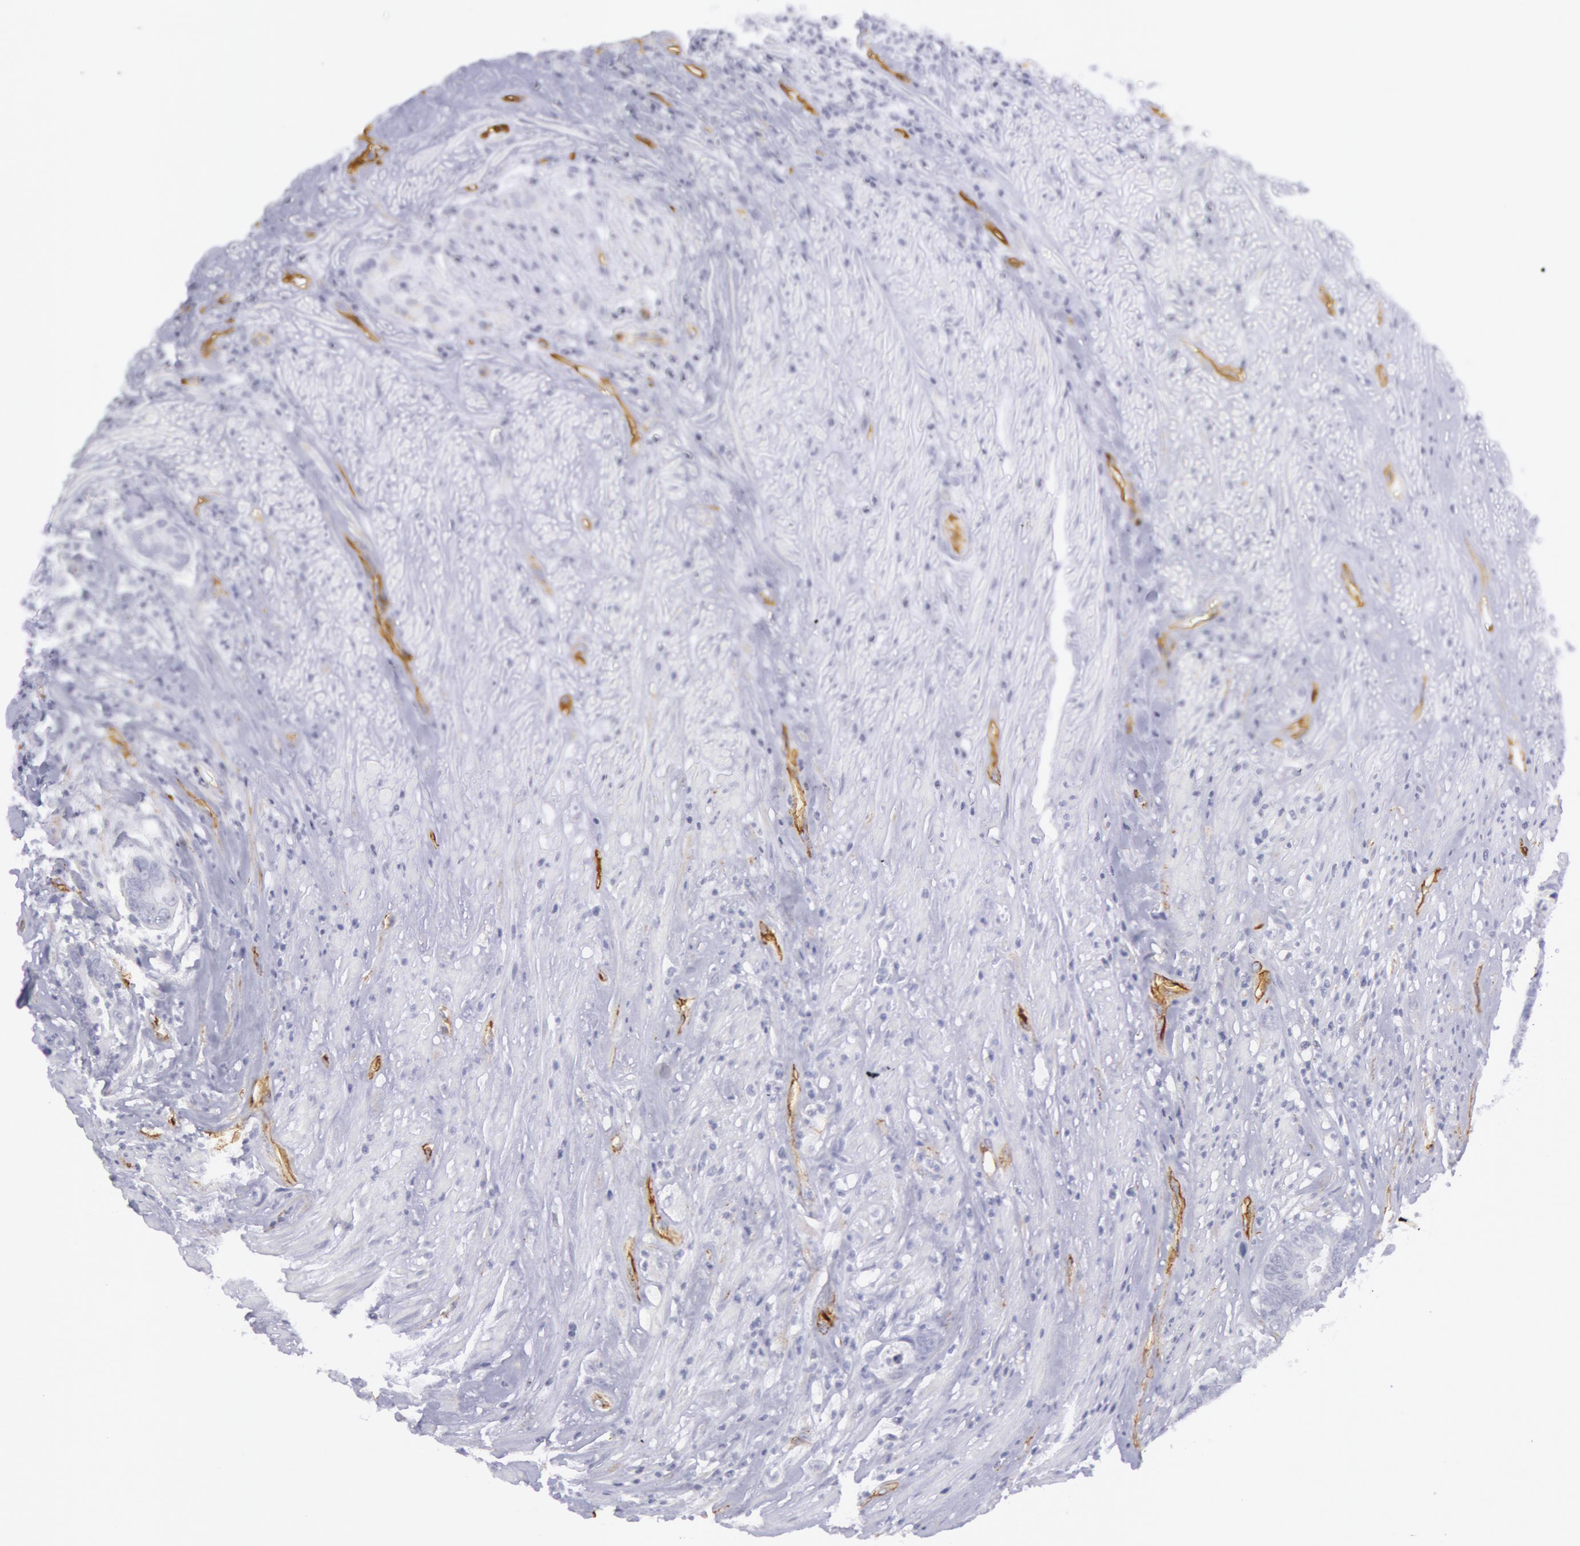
{"staining": {"intensity": "negative", "quantity": "none", "location": "none"}, "tissue": "colorectal cancer", "cell_type": "Tumor cells", "image_type": "cancer", "snomed": [{"axis": "morphology", "description": "Adenocarcinoma, NOS"}, {"axis": "topography", "description": "Rectum"}], "caption": "The image demonstrates no staining of tumor cells in colorectal adenocarcinoma.", "gene": "CDH13", "patient": {"sex": "female", "age": 65}}